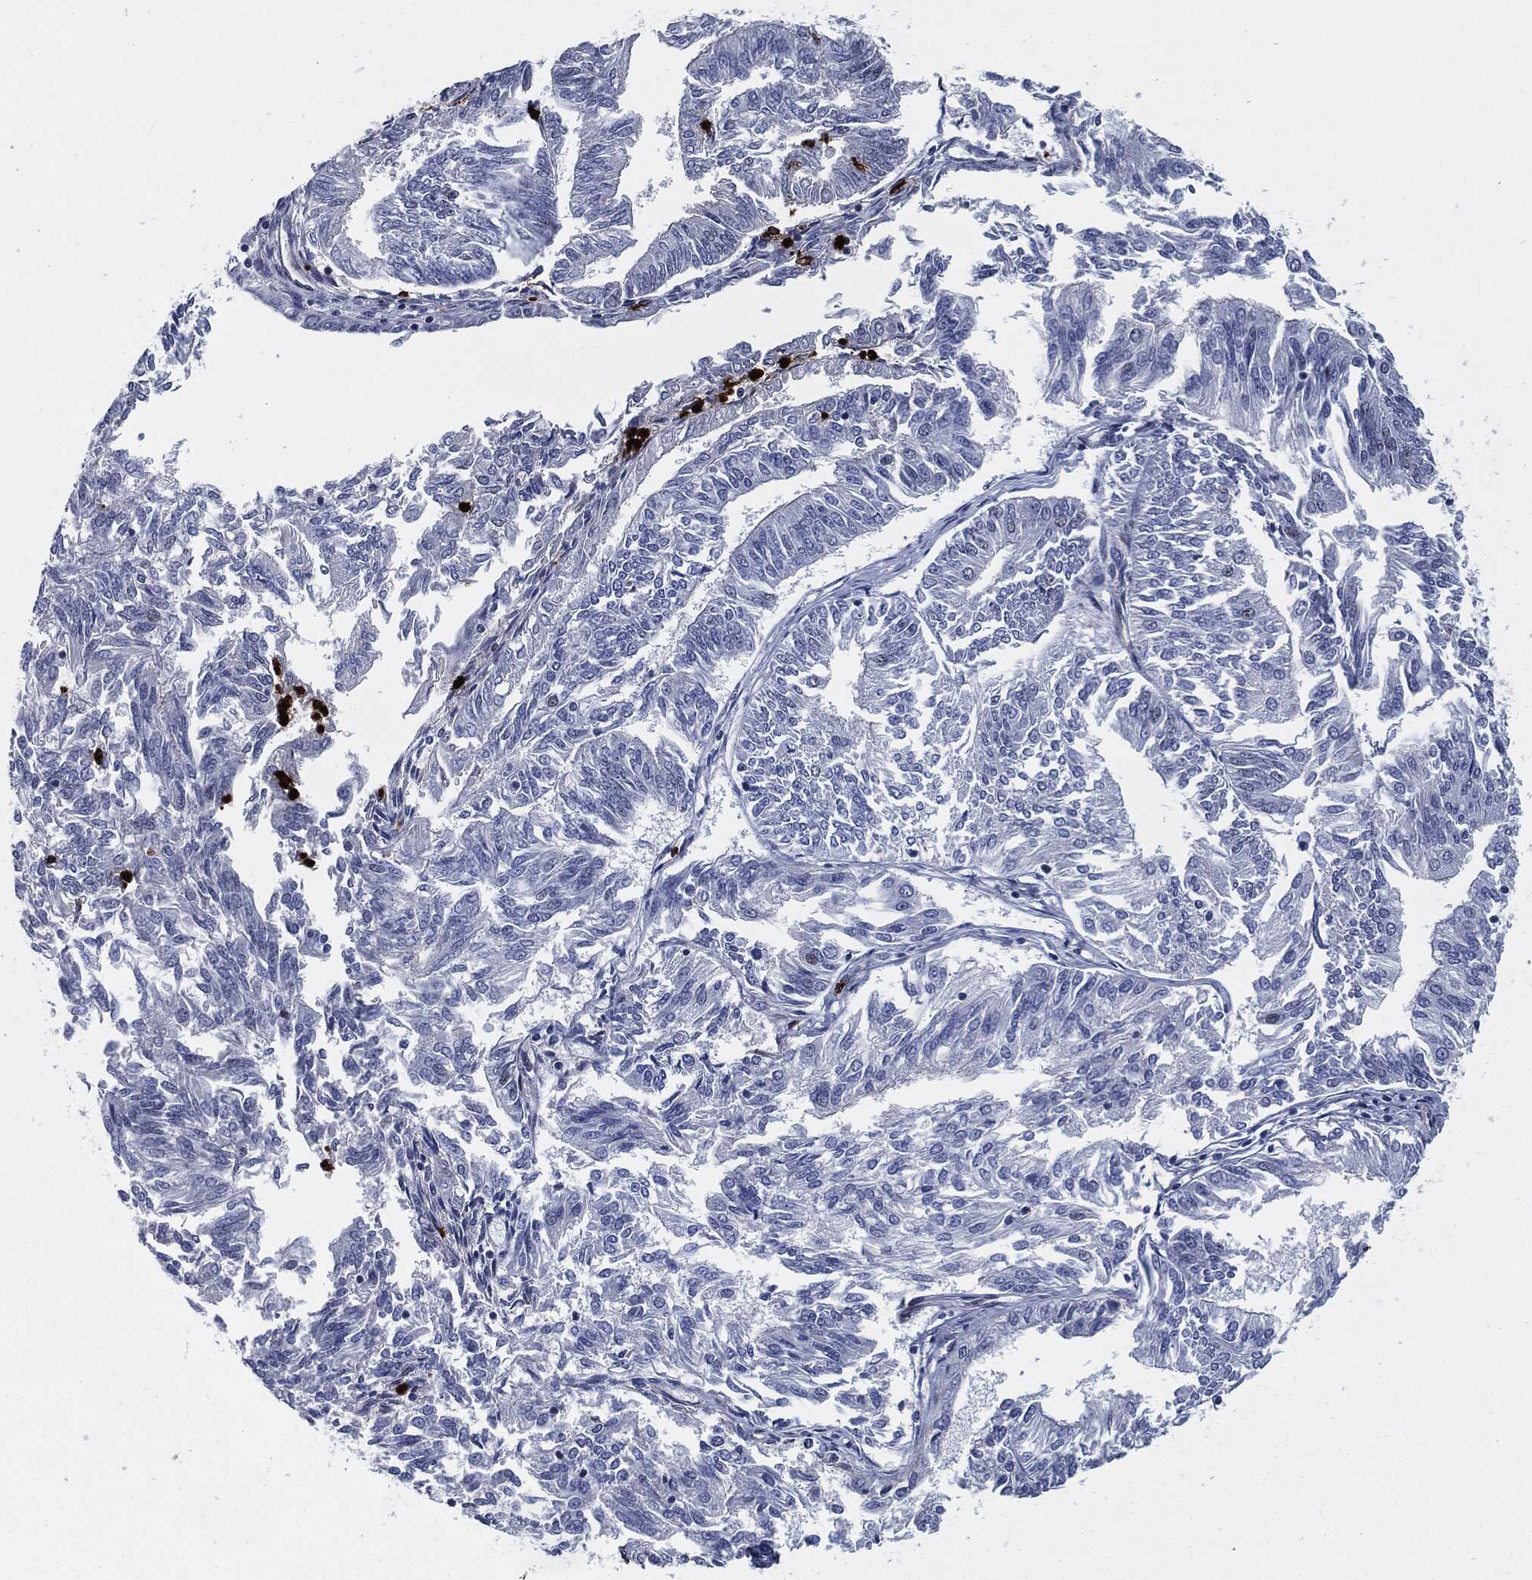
{"staining": {"intensity": "negative", "quantity": "none", "location": "none"}, "tissue": "endometrial cancer", "cell_type": "Tumor cells", "image_type": "cancer", "snomed": [{"axis": "morphology", "description": "Adenocarcinoma, NOS"}, {"axis": "topography", "description": "Endometrium"}], "caption": "Human adenocarcinoma (endometrial) stained for a protein using immunohistochemistry (IHC) displays no staining in tumor cells.", "gene": "MPO", "patient": {"sex": "female", "age": 58}}